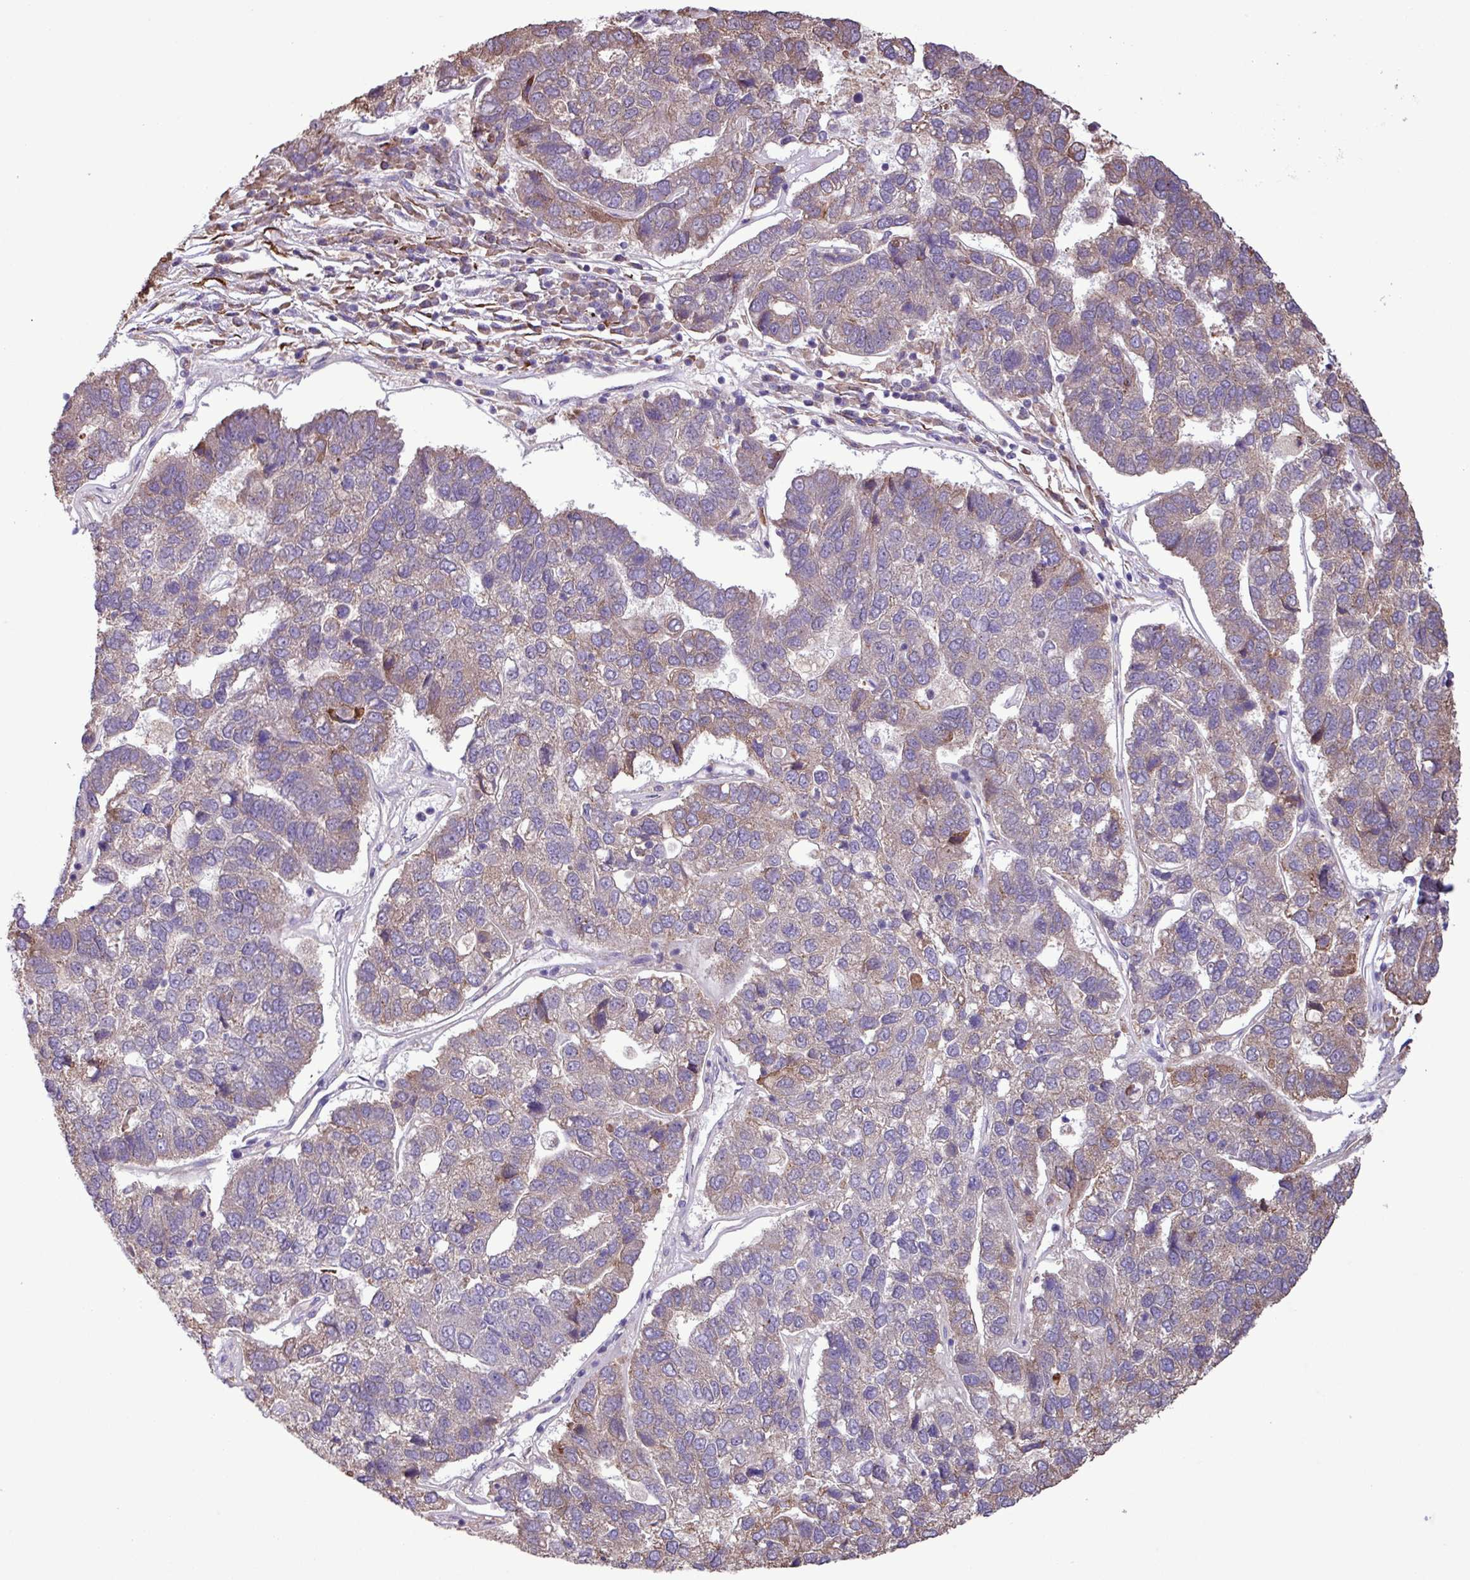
{"staining": {"intensity": "moderate", "quantity": "<25%", "location": "cytoplasmic/membranous"}, "tissue": "pancreatic cancer", "cell_type": "Tumor cells", "image_type": "cancer", "snomed": [{"axis": "morphology", "description": "Adenocarcinoma, NOS"}, {"axis": "topography", "description": "Pancreas"}], "caption": "Pancreatic cancer stained with DAB immunohistochemistry (IHC) shows low levels of moderate cytoplasmic/membranous staining in approximately <25% of tumor cells.", "gene": "MEGF6", "patient": {"sex": "female", "age": 61}}